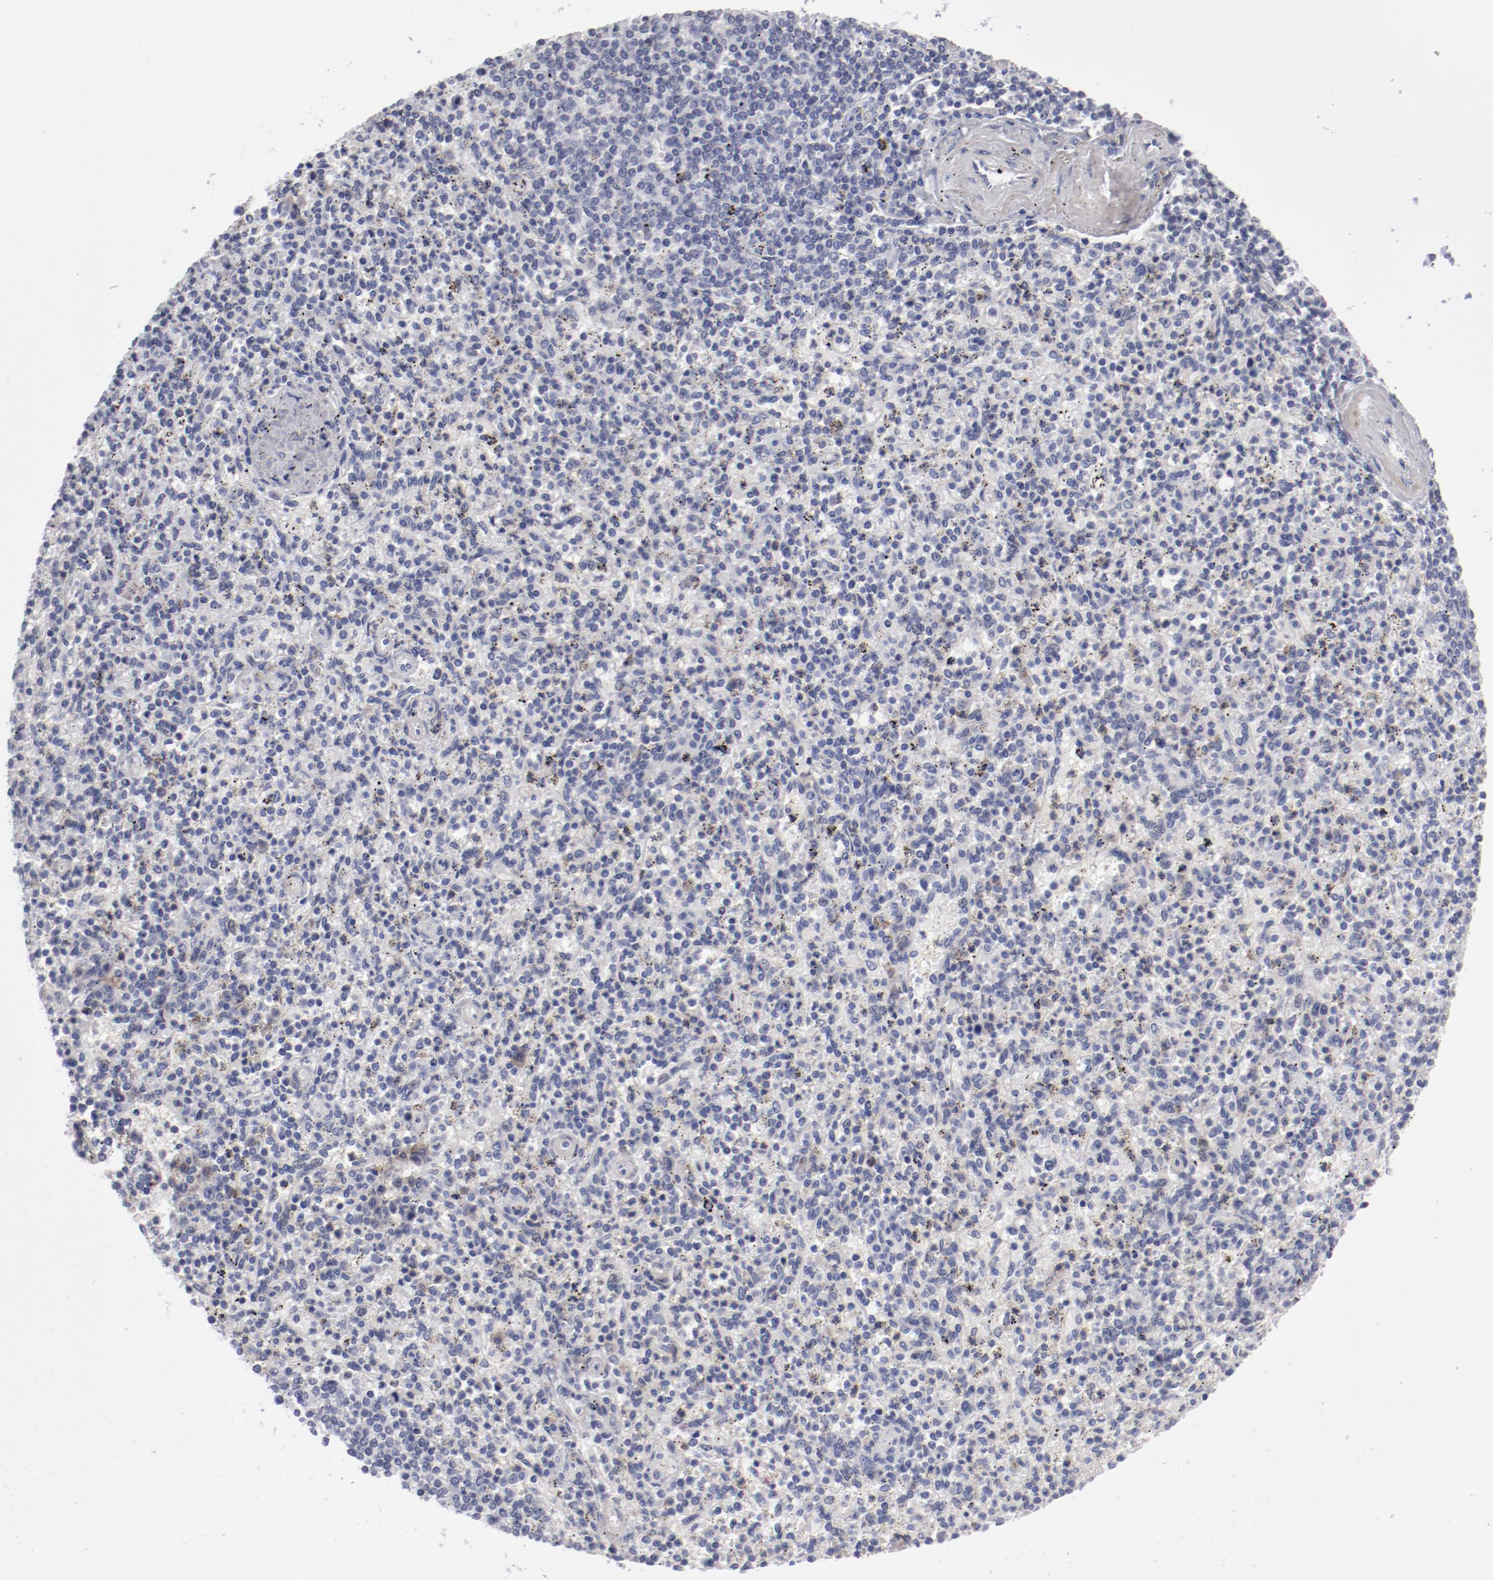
{"staining": {"intensity": "negative", "quantity": "none", "location": "none"}, "tissue": "spleen", "cell_type": "Cells in red pulp", "image_type": "normal", "snomed": [{"axis": "morphology", "description": "Normal tissue, NOS"}, {"axis": "topography", "description": "Spleen"}], "caption": "IHC histopathology image of benign spleen stained for a protein (brown), which displays no positivity in cells in red pulp. (Stains: DAB immunohistochemistry with hematoxylin counter stain, Microscopy: brightfield microscopy at high magnification).", "gene": "LAX1", "patient": {"sex": "male", "age": 72}}